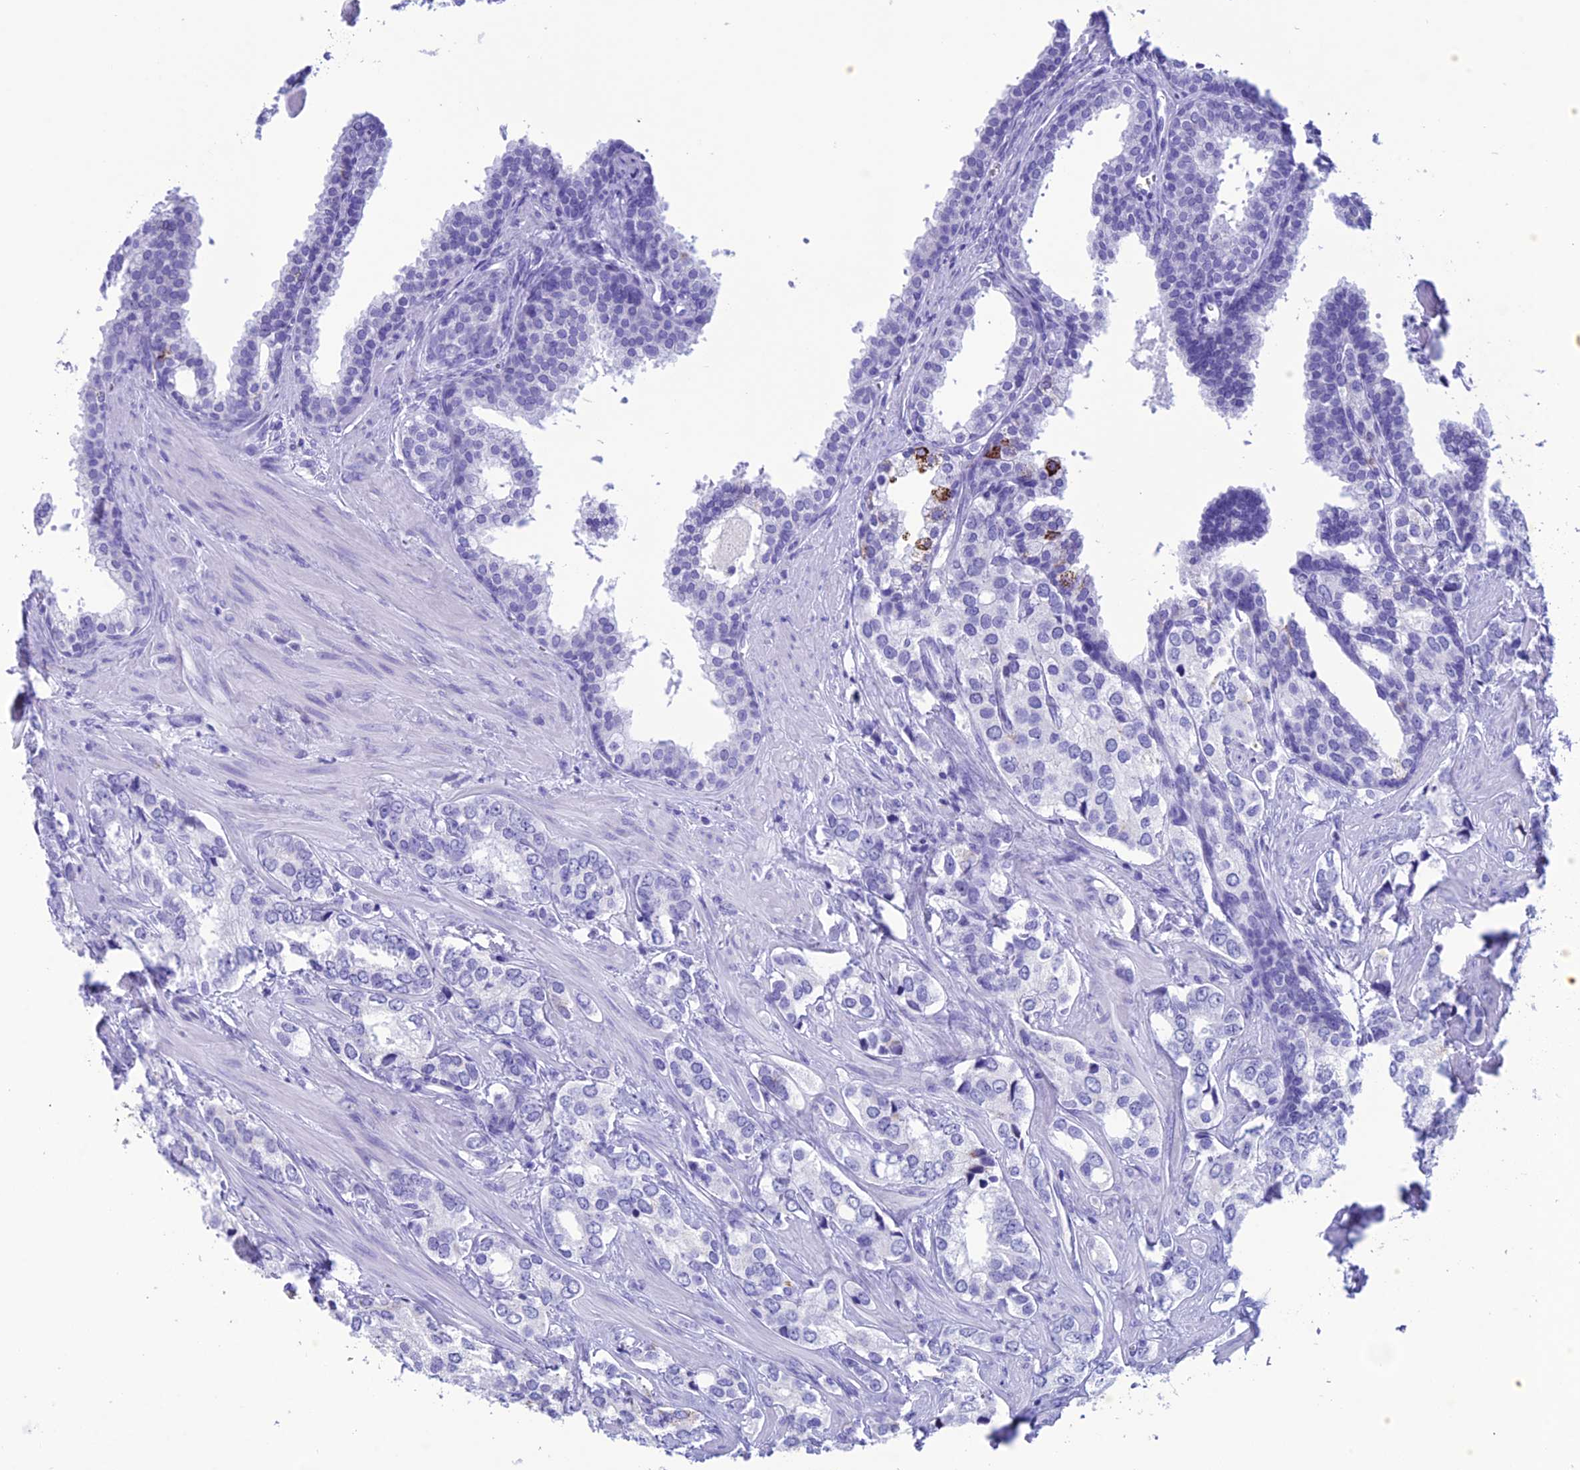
{"staining": {"intensity": "negative", "quantity": "none", "location": "none"}, "tissue": "prostate cancer", "cell_type": "Tumor cells", "image_type": "cancer", "snomed": [{"axis": "morphology", "description": "Adenocarcinoma, High grade"}, {"axis": "topography", "description": "Prostate"}], "caption": "High power microscopy image of an IHC image of prostate cancer (adenocarcinoma (high-grade)), revealing no significant positivity in tumor cells.", "gene": "TRAM1L1", "patient": {"sex": "male", "age": 66}}